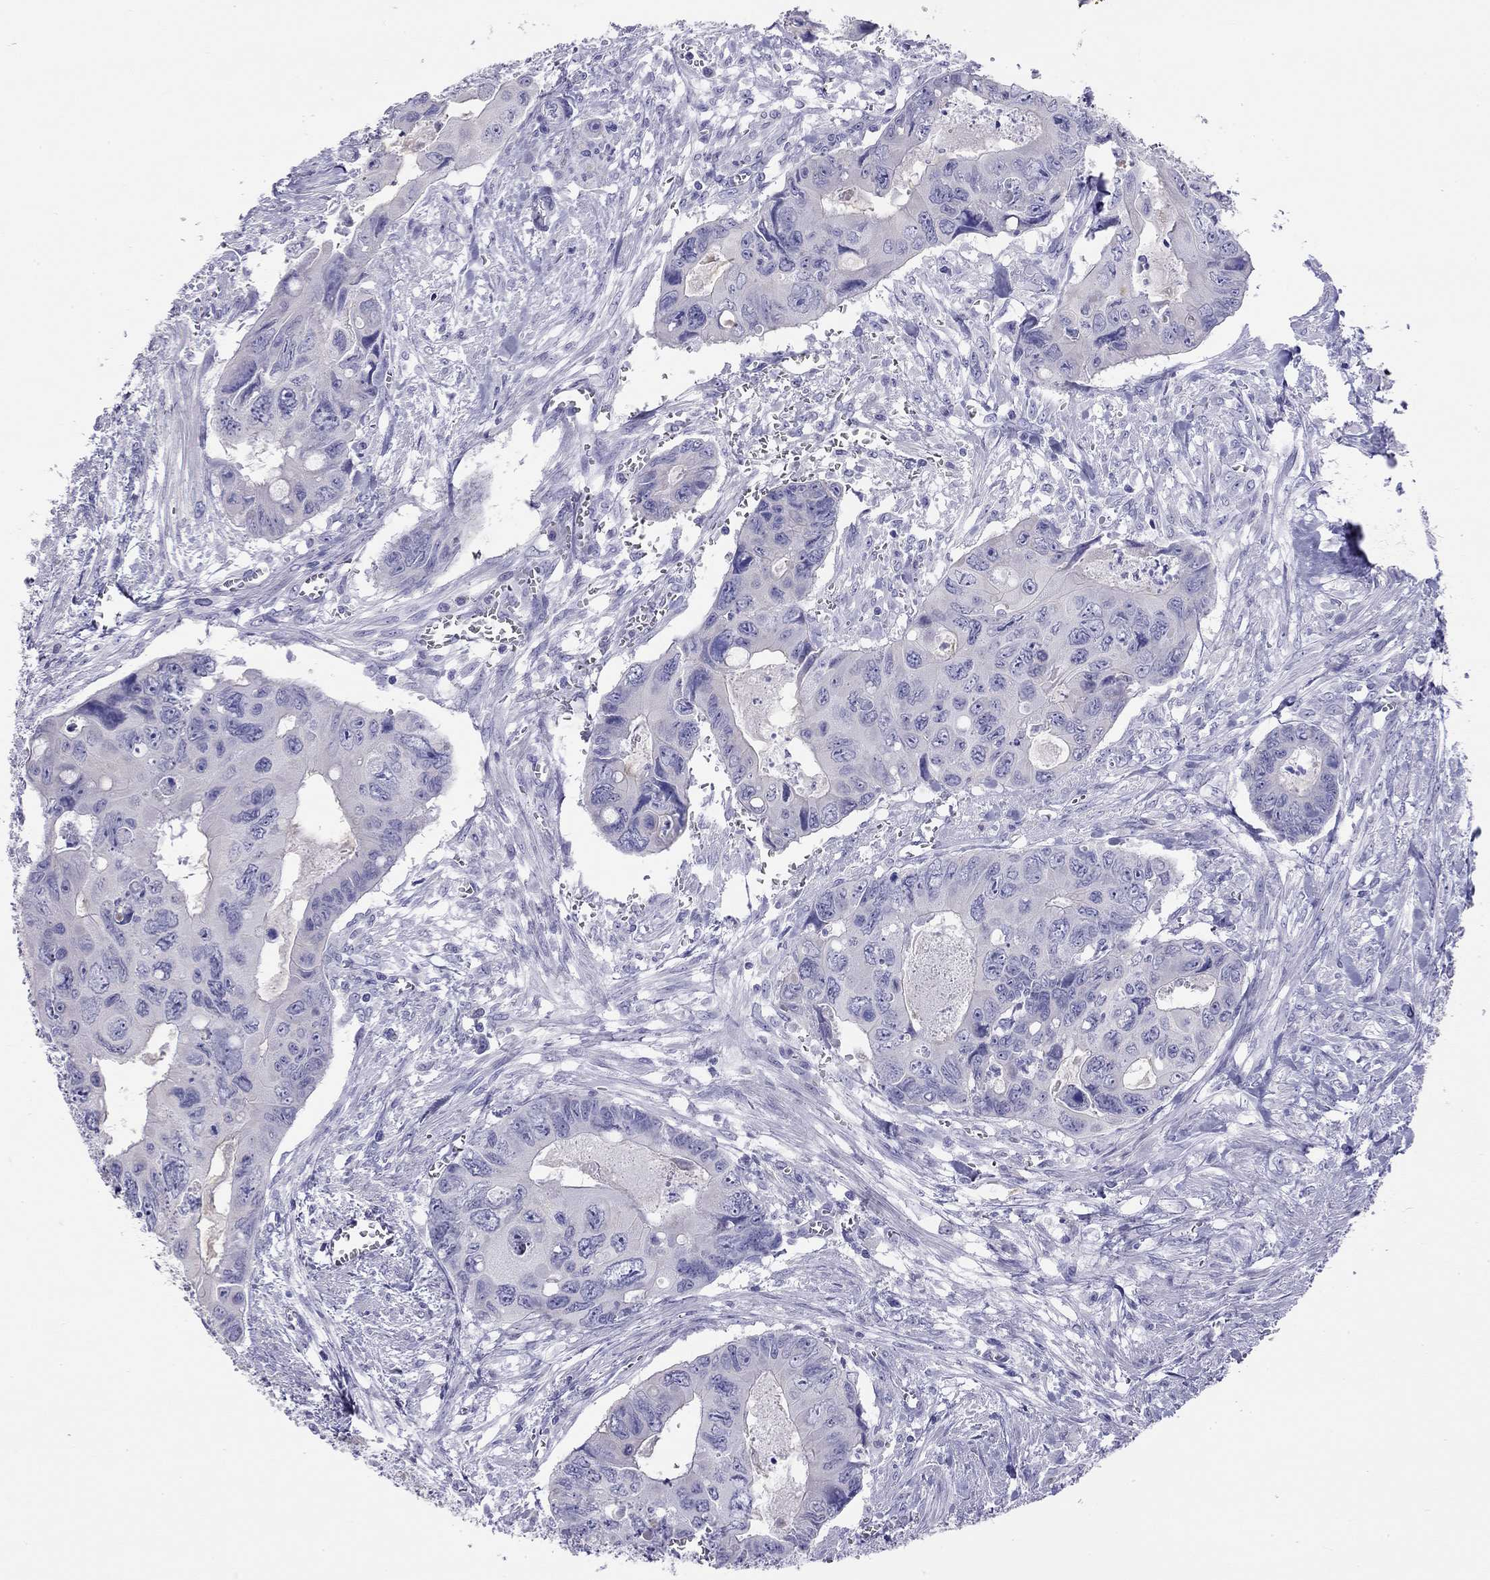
{"staining": {"intensity": "negative", "quantity": "none", "location": "none"}, "tissue": "colorectal cancer", "cell_type": "Tumor cells", "image_type": "cancer", "snomed": [{"axis": "morphology", "description": "Adenocarcinoma, NOS"}, {"axis": "topography", "description": "Rectum"}], "caption": "Adenocarcinoma (colorectal) stained for a protein using immunohistochemistry shows no positivity tumor cells.", "gene": "HLA-DQB2", "patient": {"sex": "male", "age": 62}}